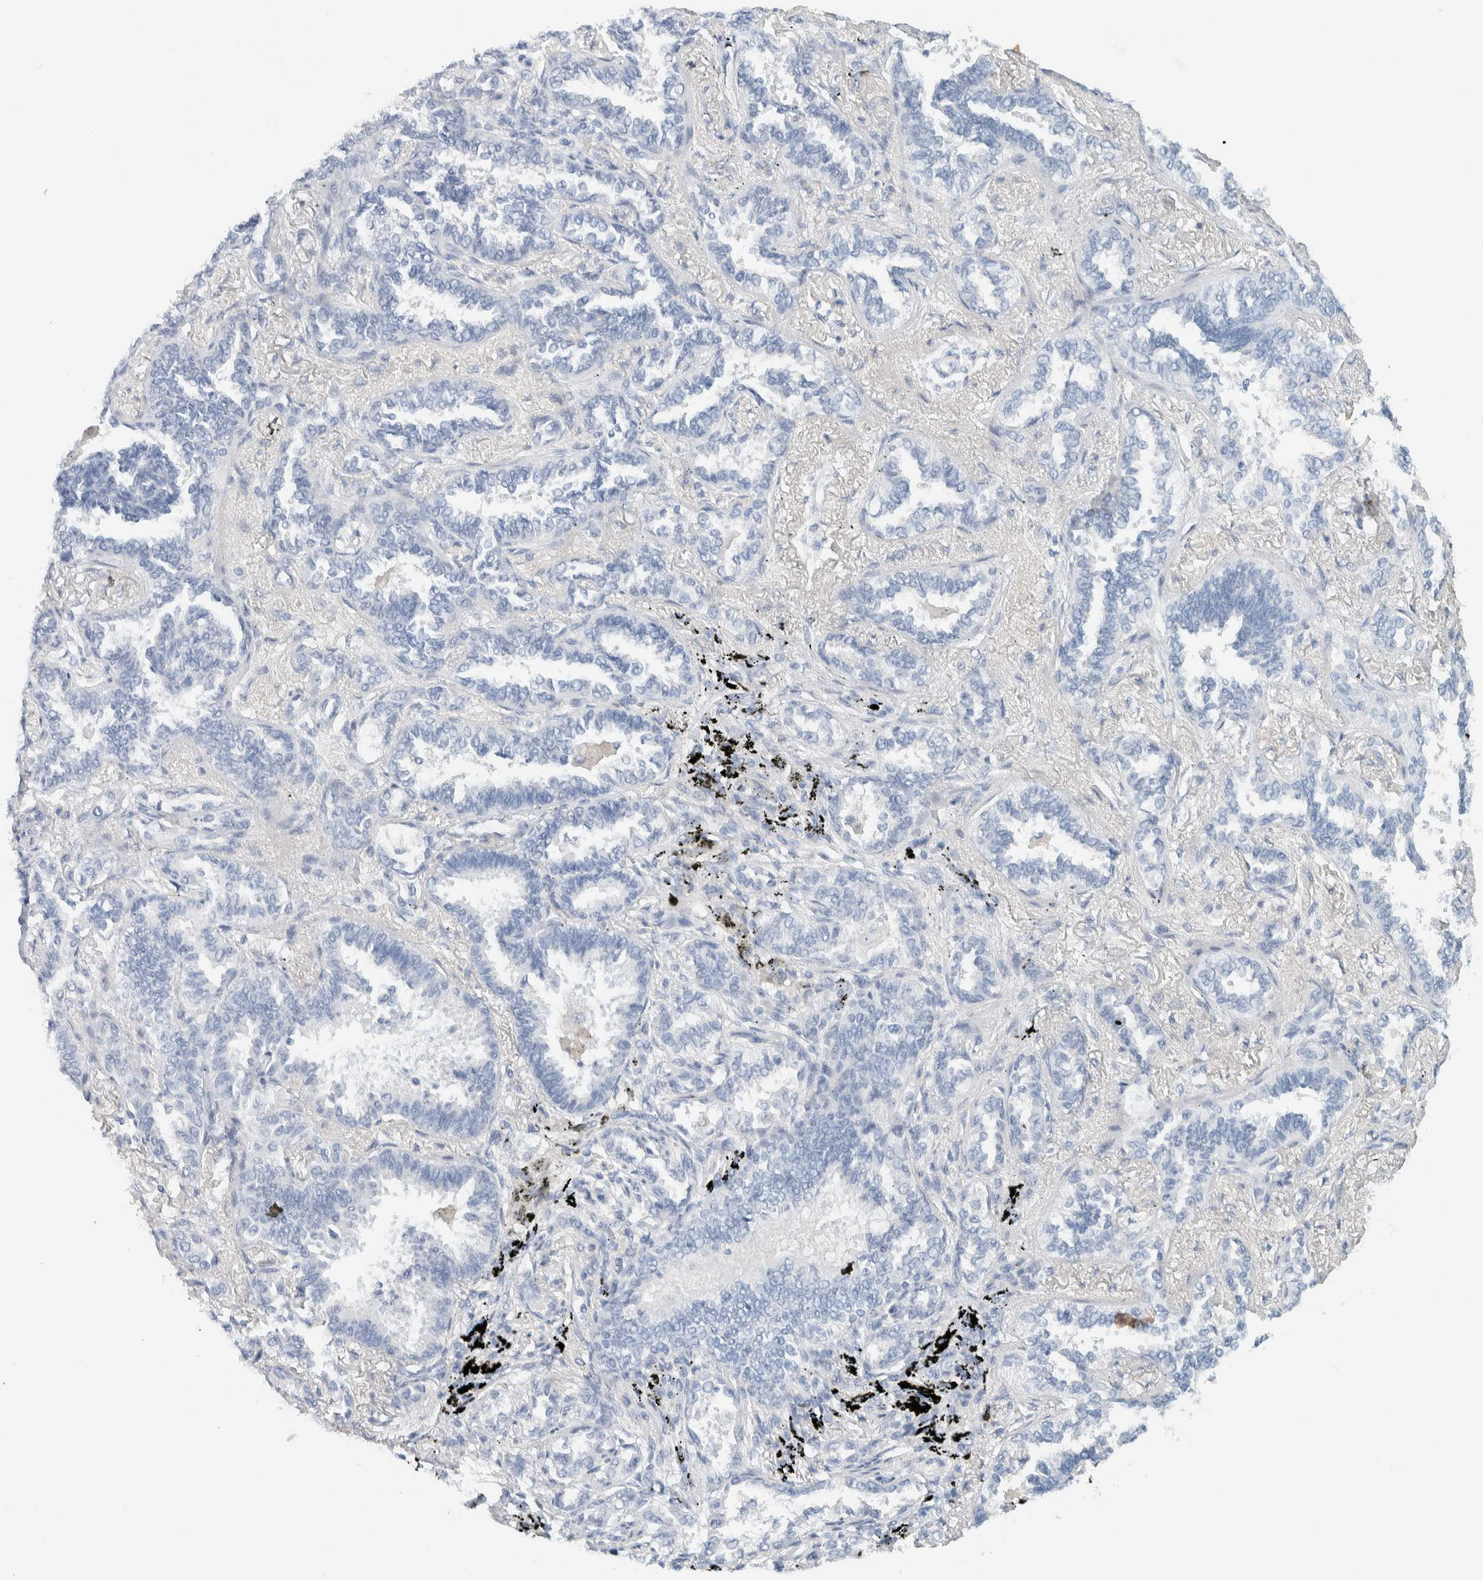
{"staining": {"intensity": "negative", "quantity": "none", "location": "none"}, "tissue": "lung cancer", "cell_type": "Tumor cells", "image_type": "cancer", "snomed": [{"axis": "morphology", "description": "Adenocarcinoma, NOS"}, {"axis": "topography", "description": "Lung"}], "caption": "DAB immunohistochemical staining of adenocarcinoma (lung) reveals no significant expression in tumor cells.", "gene": "ALOX12B", "patient": {"sex": "male", "age": 59}}